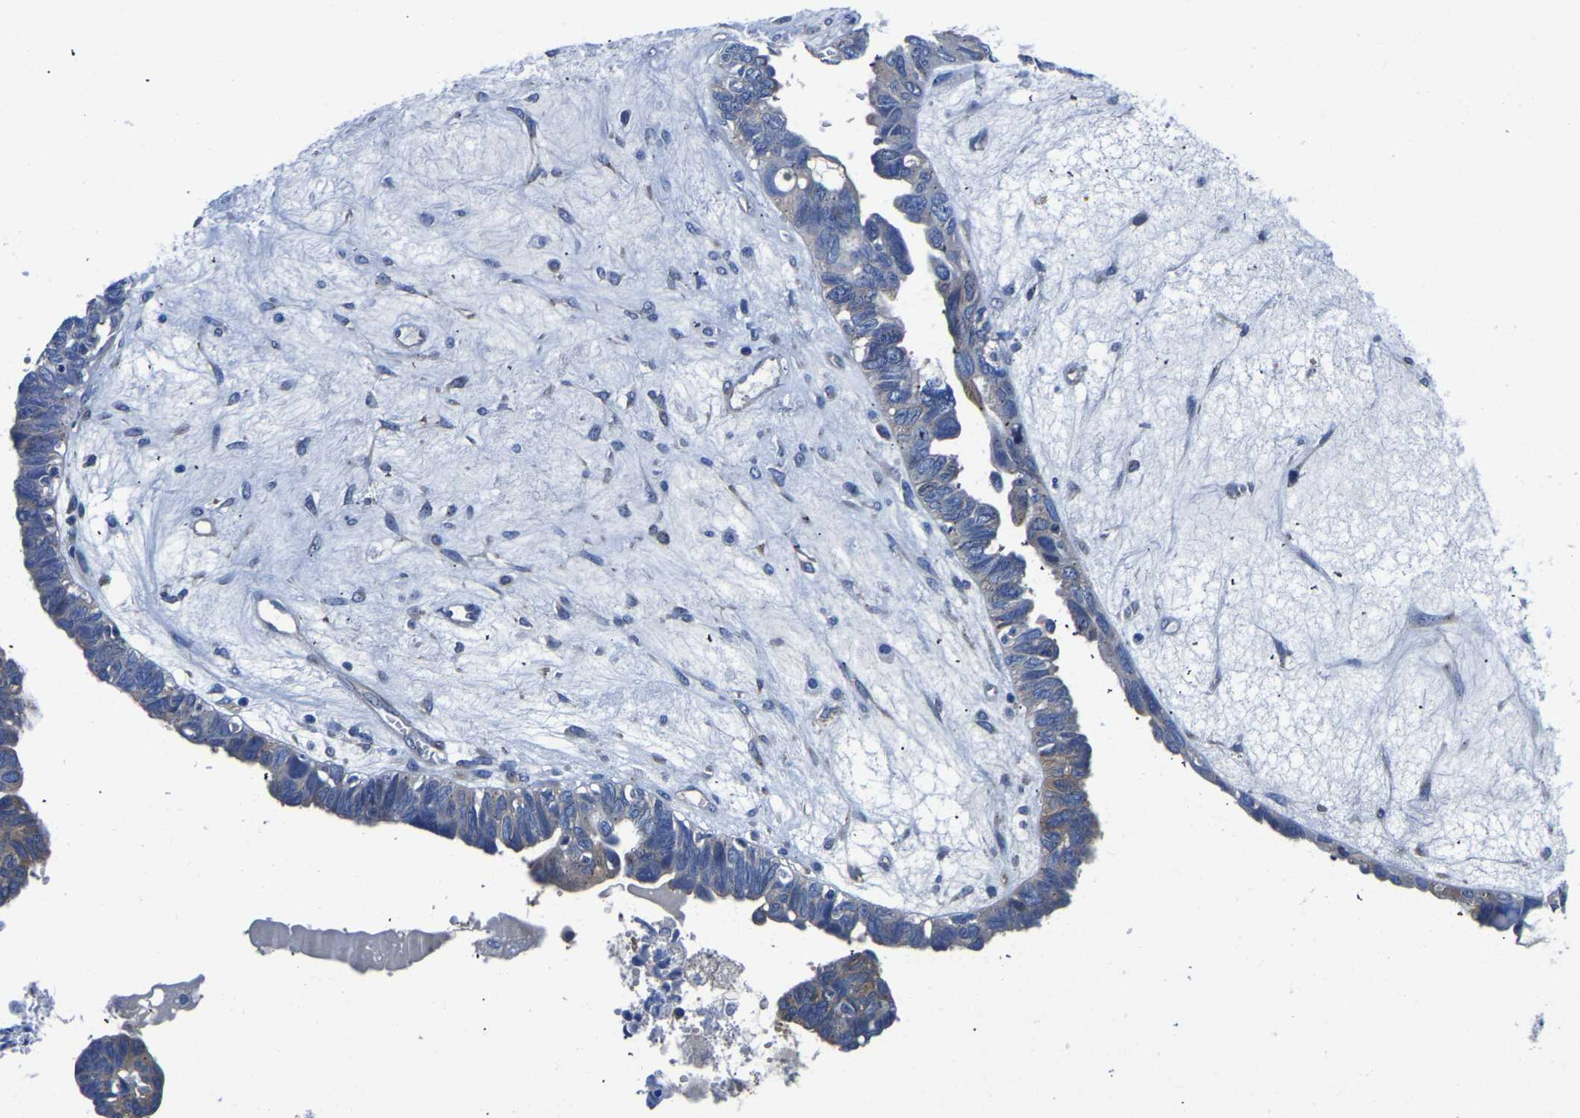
{"staining": {"intensity": "moderate", "quantity": "<25%", "location": "cytoplasmic/membranous"}, "tissue": "ovarian cancer", "cell_type": "Tumor cells", "image_type": "cancer", "snomed": [{"axis": "morphology", "description": "Cystadenocarcinoma, serous, NOS"}, {"axis": "topography", "description": "Ovary"}], "caption": "Moderate cytoplasmic/membranous expression for a protein is identified in about <25% of tumor cells of serous cystadenocarcinoma (ovarian) using IHC.", "gene": "TFG", "patient": {"sex": "female", "age": 79}}